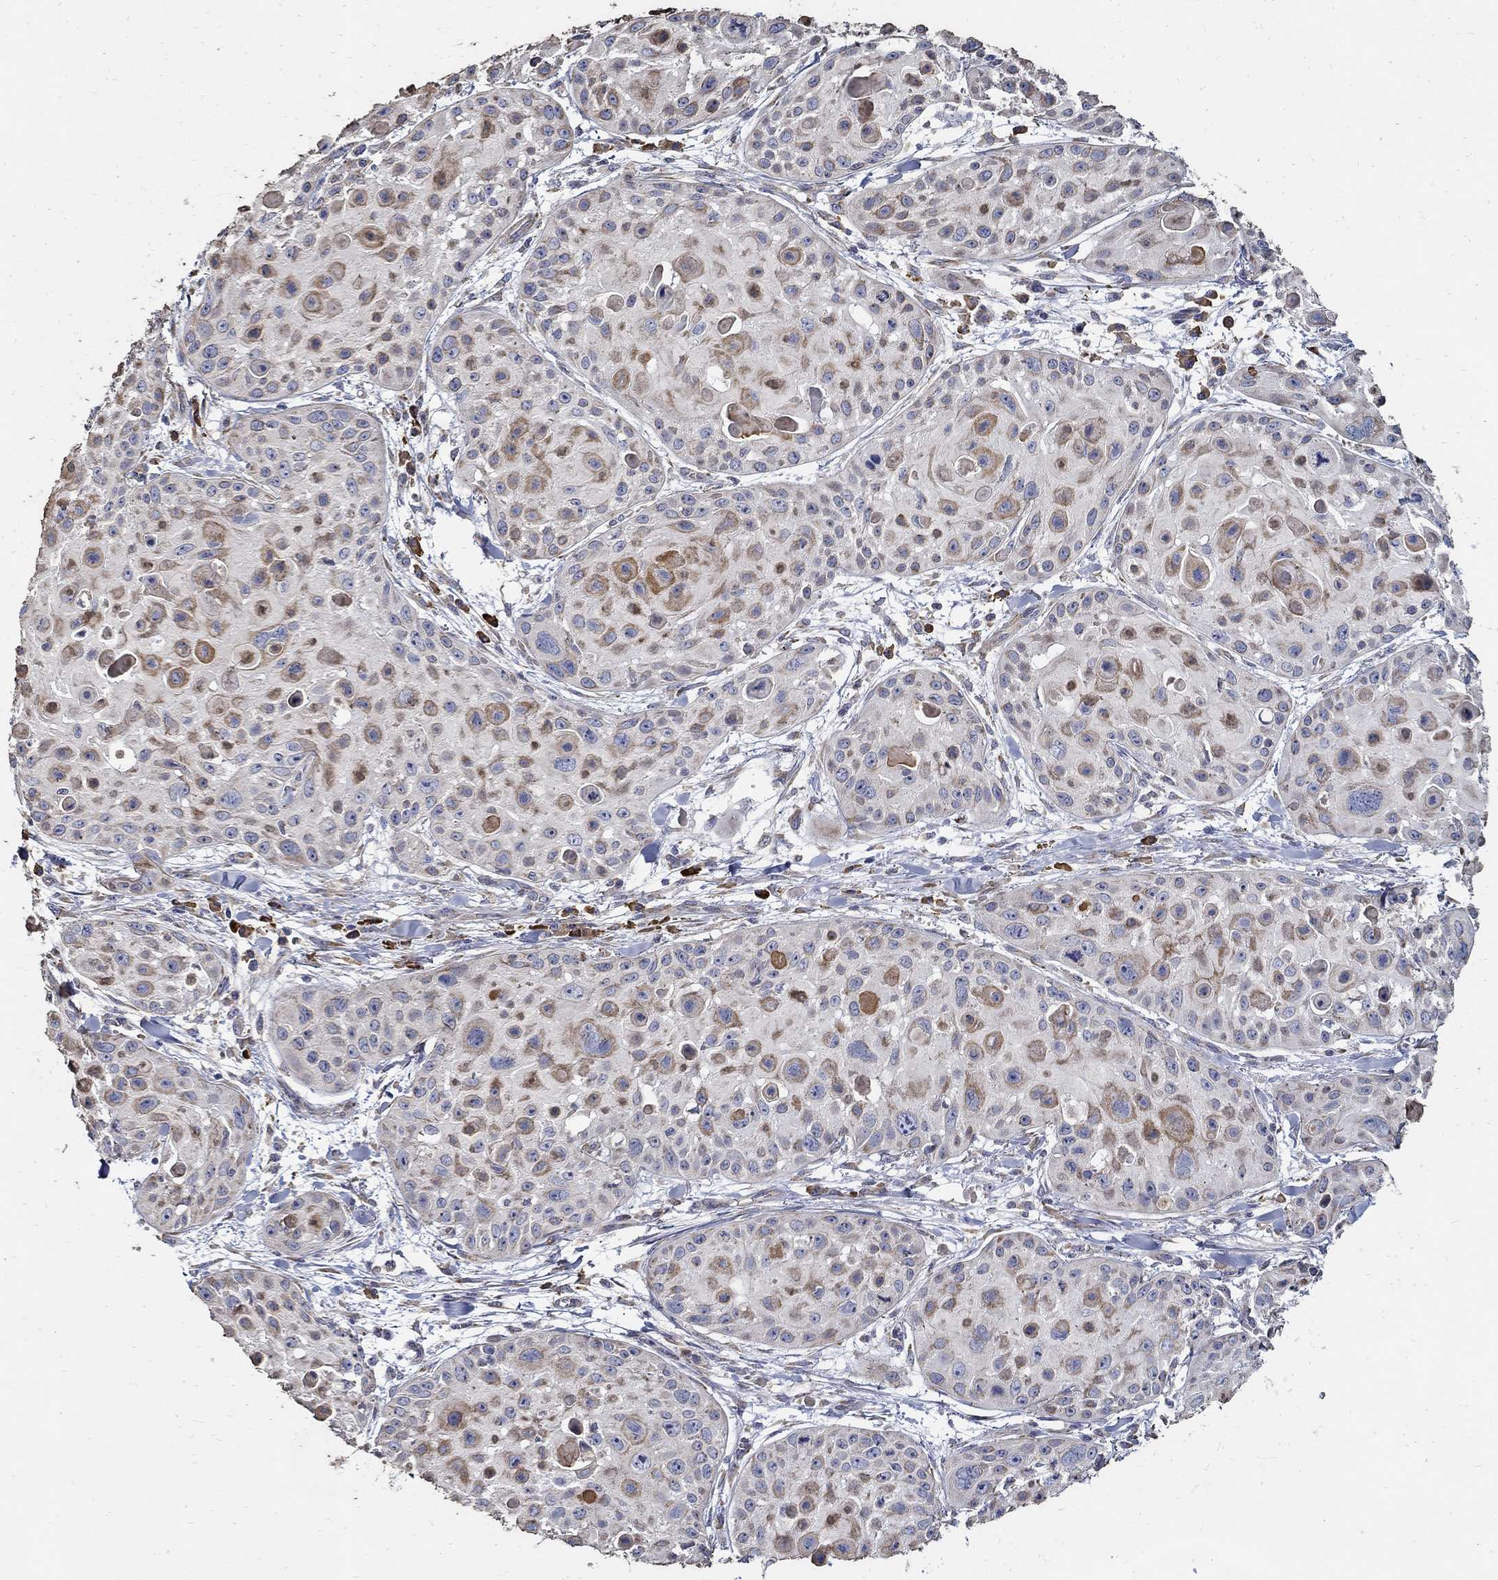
{"staining": {"intensity": "moderate", "quantity": "25%-75%", "location": "cytoplasmic/membranous"}, "tissue": "skin cancer", "cell_type": "Tumor cells", "image_type": "cancer", "snomed": [{"axis": "morphology", "description": "Squamous cell carcinoma, NOS"}, {"axis": "topography", "description": "Skin"}, {"axis": "topography", "description": "Anal"}], "caption": "Immunohistochemistry micrograph of human skin cancer (squamous cell carcinoma) stained for a protein (brown), which reveals medium levels of moderate cytoplasmic/membranous staining in about 25%-75% of tumor cells.", "gene": "EMILIN3", "patient": {"sex": "female", "age": 75}}